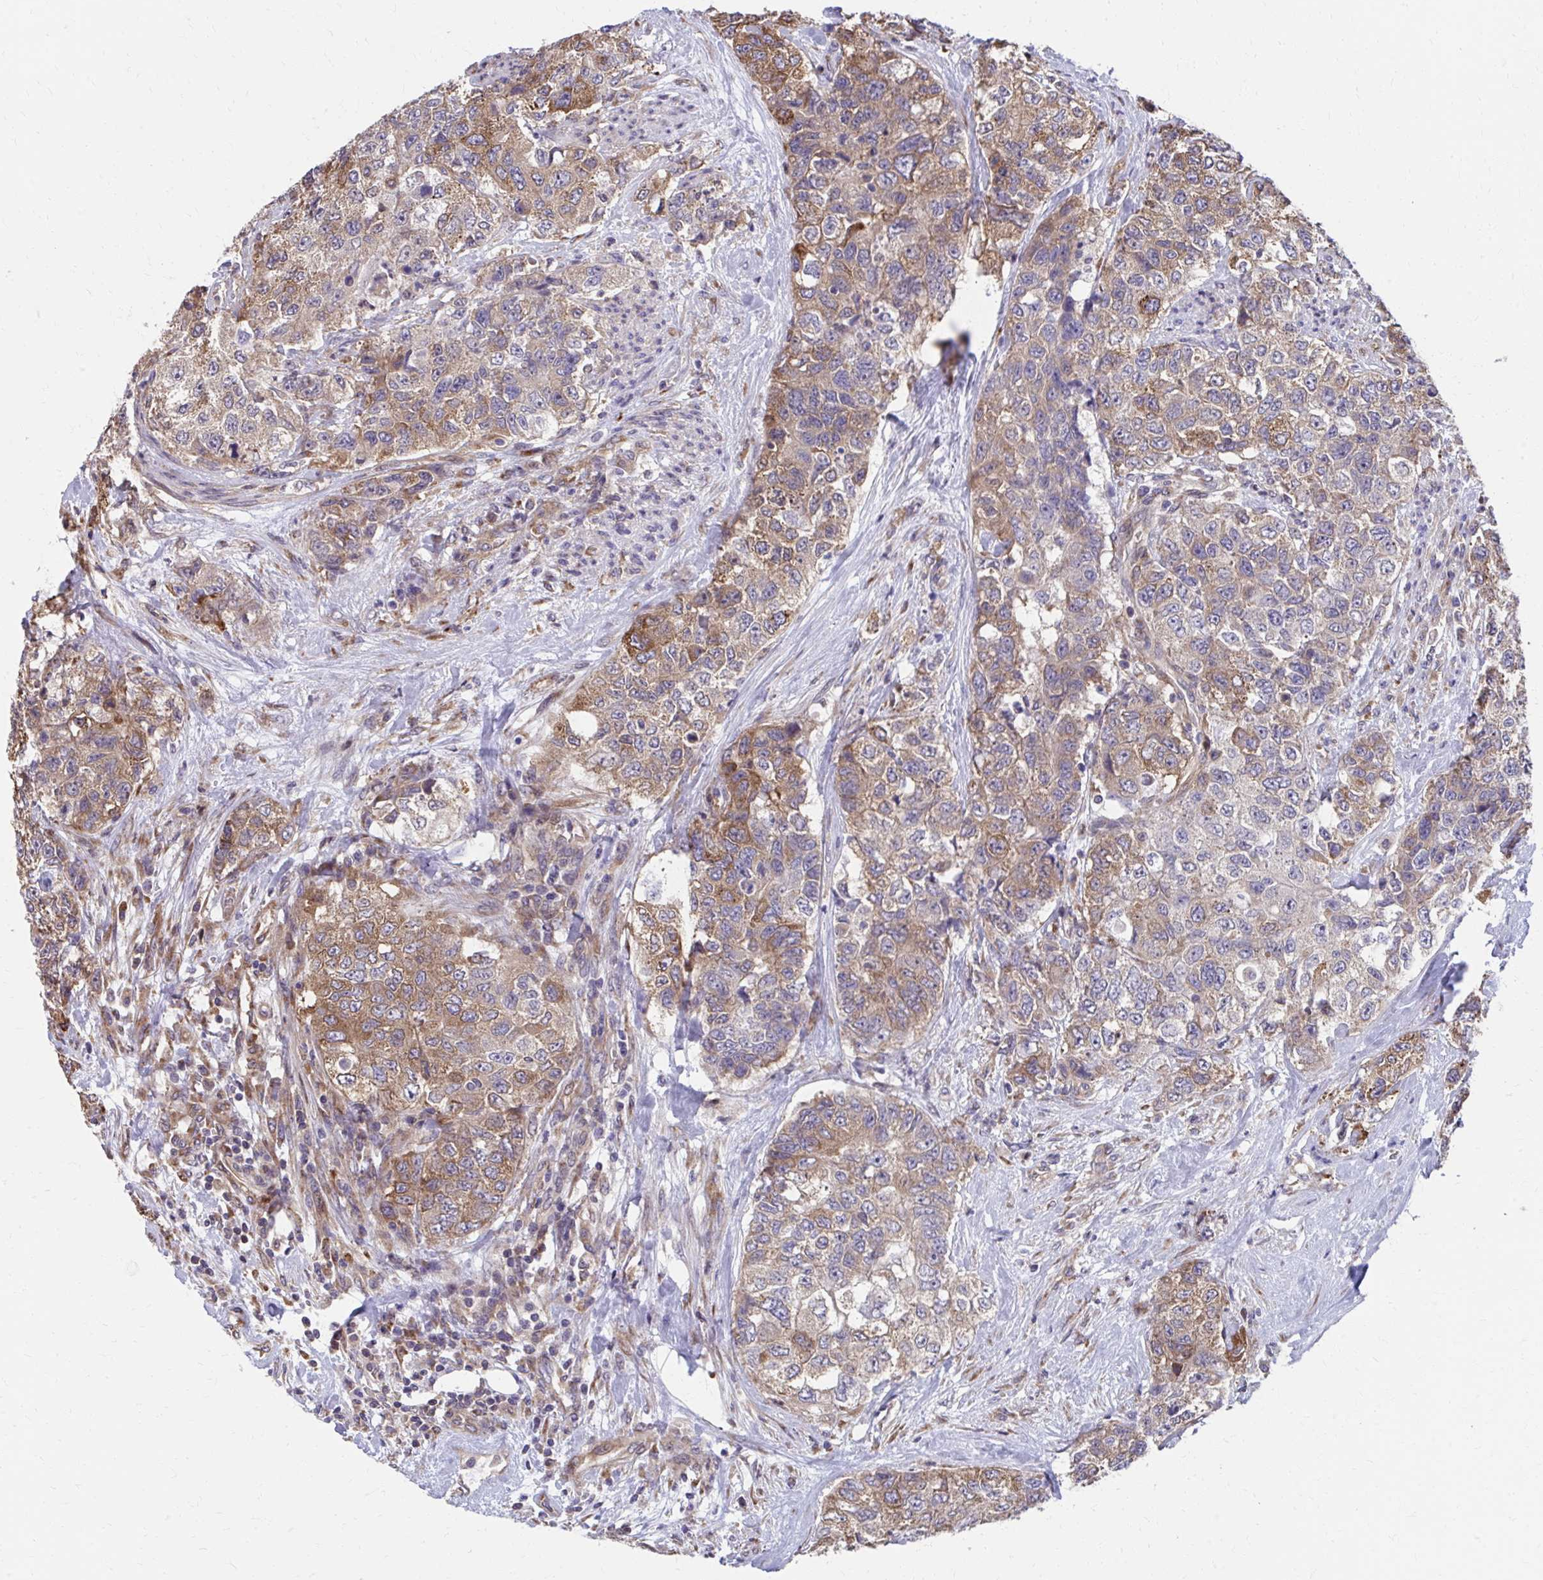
{"staining": {"intensity": "moderate", "quantity": "25%-75%", "location": "cytoplasmic/membranous"}, "tissue": "urothelial cancer", "cell_type": "Tumor cells", "image_type": "cancer", "snomed": [{"axis": "morphology", "description": "Urothelial carcinoma, High grade"}, {"axis": "topography", "description": "Urinary bladder"}], "caption": "IHC micrograph of neoplastic tissue: human urothelial carcinoma (high-grade) stained using immunohistochemistry (IHC) displays medium levels of moderate protein expression localized specifically in the cytoplasmic/membranous of tumor cells, appearing as a cytoplasmic/membranous brown color.", "gene": "ZNF778", "patient": {"sex": "female", "age": 78}}